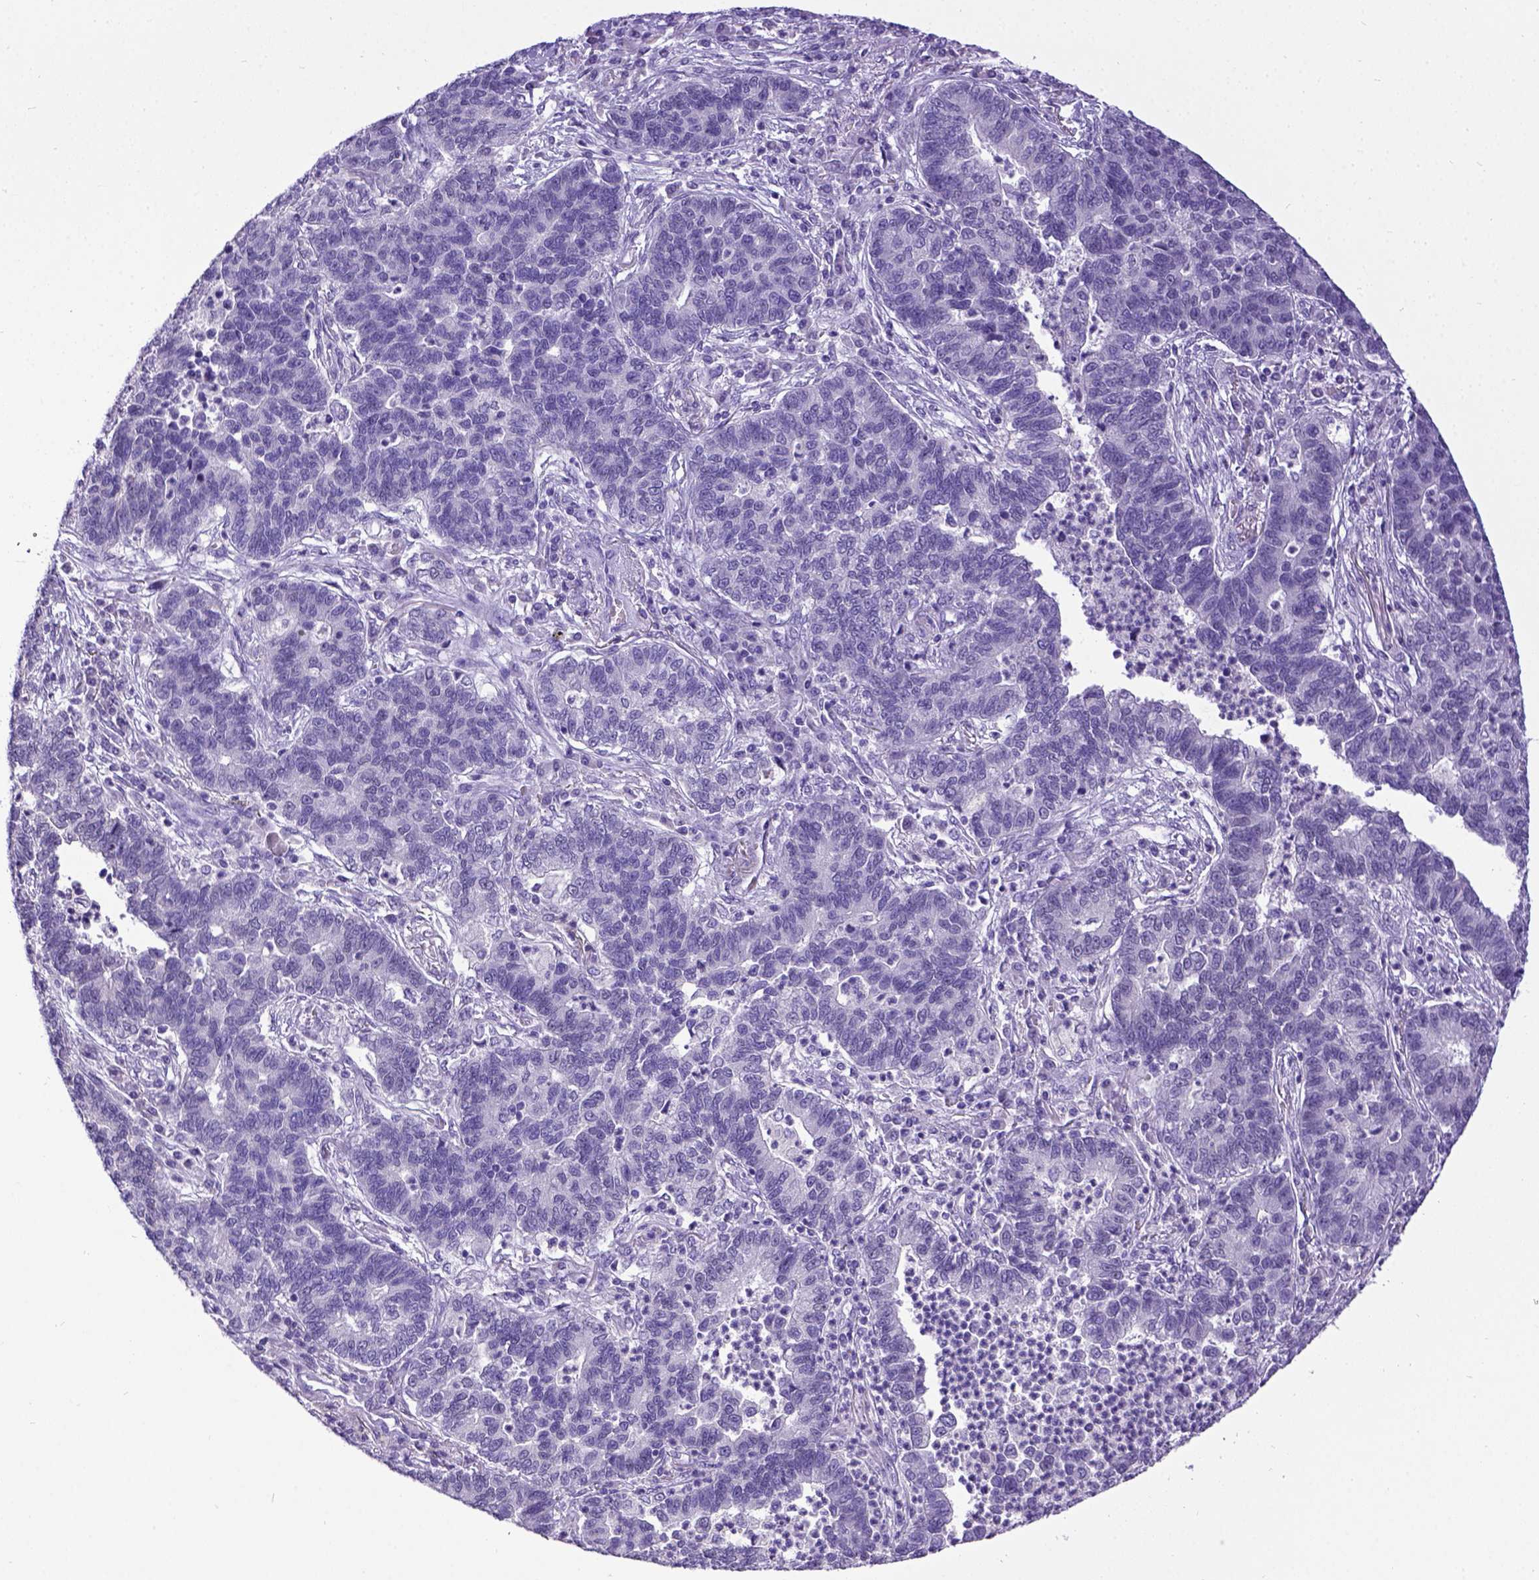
{"staining": {"intensity": "negative", "quantity": "none", "location": "none"}, "tissue": "lung cancer", "cell_type": "Tumor cells", "image_type": "cancer", "snomed": [{"axis": "morphology", "description": "Adenocarcinoma, NOS"}, {"axis": "topography", "description": "Lung"}], "caption": "The IHC photomicrograph has no significant staining in tumor cells of lung cancer tissue.", "gene": "ESR1", "patient": {"sex": "female", "age": 57}}